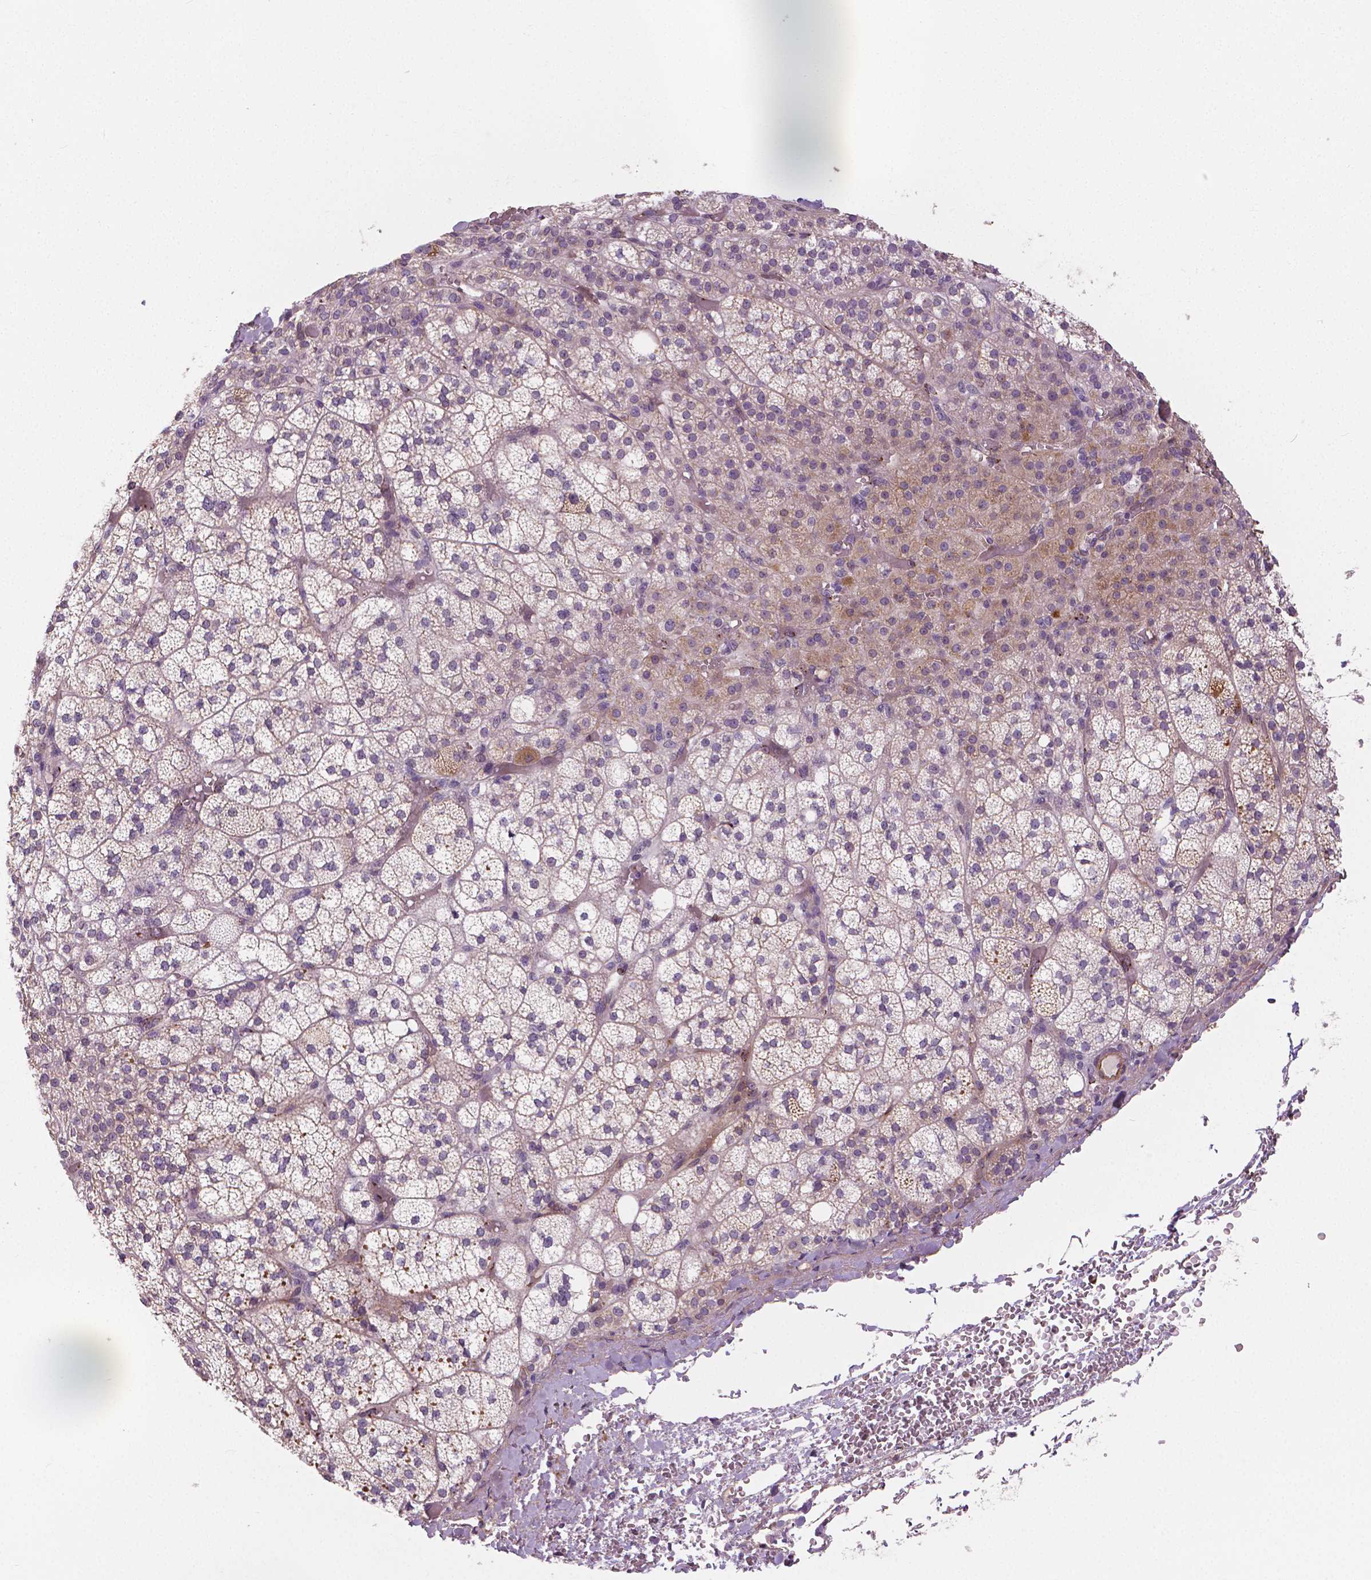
{"staining": {"intensity": "weak", "quantity": "25%-75%", "location": "cytoplasmic/membranous"}, "tissue": "adrenal gland", "cell_type": "Glandular cells", "image_type": "normal", "snomed": [{"axis": "morphology", "description": "Normal tissue, NOS"}, {"axis": "topography", "description": "Adrenal gland"}], "caption": "Immunohistochemistry (IHC) (DAB) staining of benign human adrenal gland demonstrates weak cytoplasmic/membranous protein expression in about 25%-75% of glandular cells. Immunohistochemistry (IHC) stains the protein of interest in brown and the nuclei are stained blue.", "gene": "FLT1", "patient": {"sex": "female", "age": 60}}